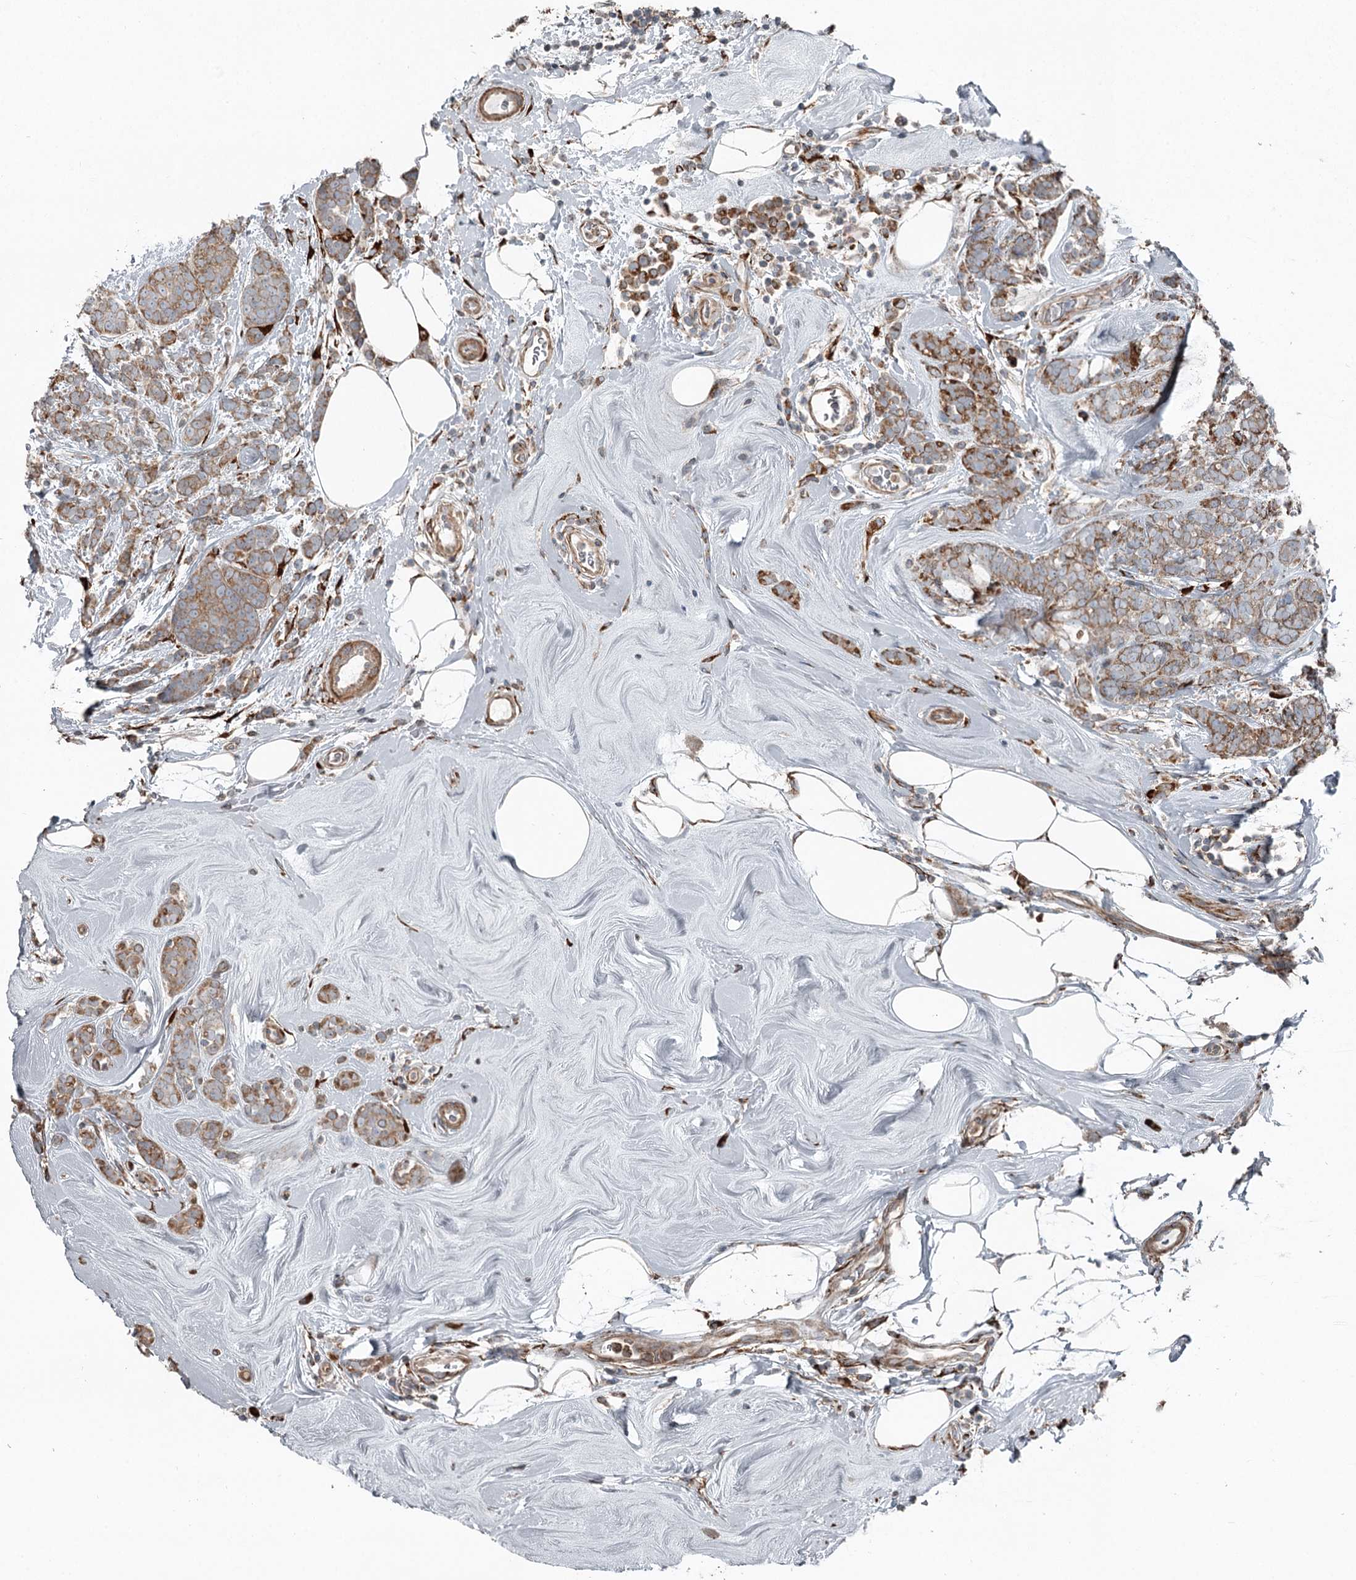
{"staining": {"intensity": "moderate", "quantity": ">75%", "location": "cytoplasmic/membranous"}, "tissue": "breast cancer", "cell_type": "Tumor cells", "image_type": "cancer", "snomed": [{"axis": "morphology", "description": "Lobular carcinoma"}, {"axis": "topography", "description": "Breast"}], "caption": "This image demonstrates IHC staining of lobular carcinoma (breast), with medium moderate cytoplasmic/membranous staining in about >75% of tumor cells.", "gene": "RASSF8", "patient": {"sex": "female", "age": 58}}